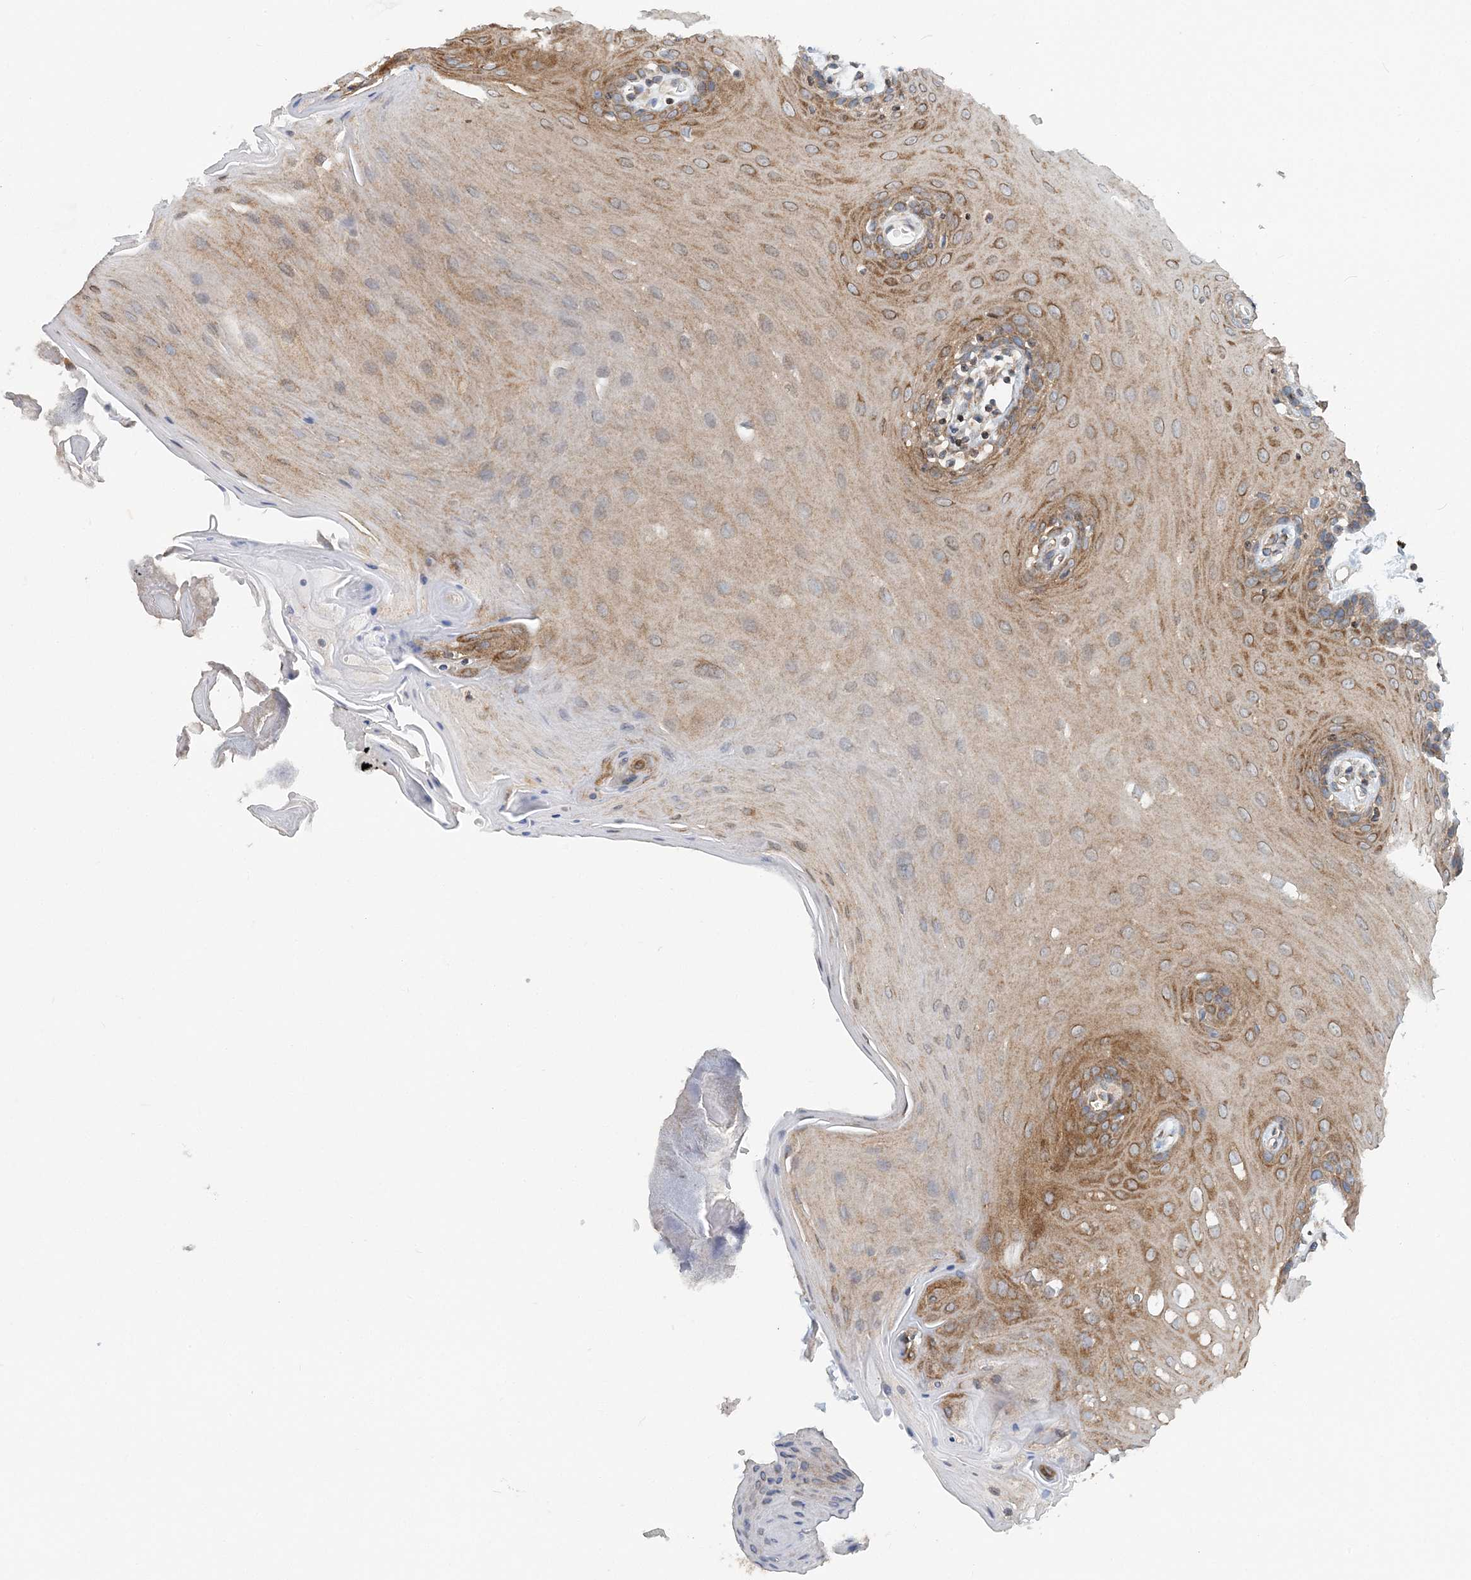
{"staining": {"intensity": "moderate", "quantity": ">75%", "location": "cytoplasmic/membranous"}, "tissue": "oral mucosa", "cell_type": "Squamous epithelial cells", "image_type": "normal", "snomed": [{"axis": "morphology", "description": "Normal tissue, NOS"}, {"axis": "morphology", "description": "Squamous cell carcinoma, NOS"}, {"axis": "topography", "description": "Skeletal muscle"}, {"axis": "topography", "description": "Oral tissue"}, {"axis": "topography", "description": "Salivary gland"}, {"axis": "topography", "description": "Head-Neck"}], "caption": "Moderate cytoplasmic/membranous positivity is present in approximately >75% of squamous epithelial cells in unremarkable oral mucosa. The staining was performed using DAB (3,3'-diaminobenzidine) to visualize the protein expression in brown, while the nuclei were stained in blue with hematoxylin (Magnification: 20x).", "gene": "MOB4", "patient": {"sex": "male", "age": 54}}